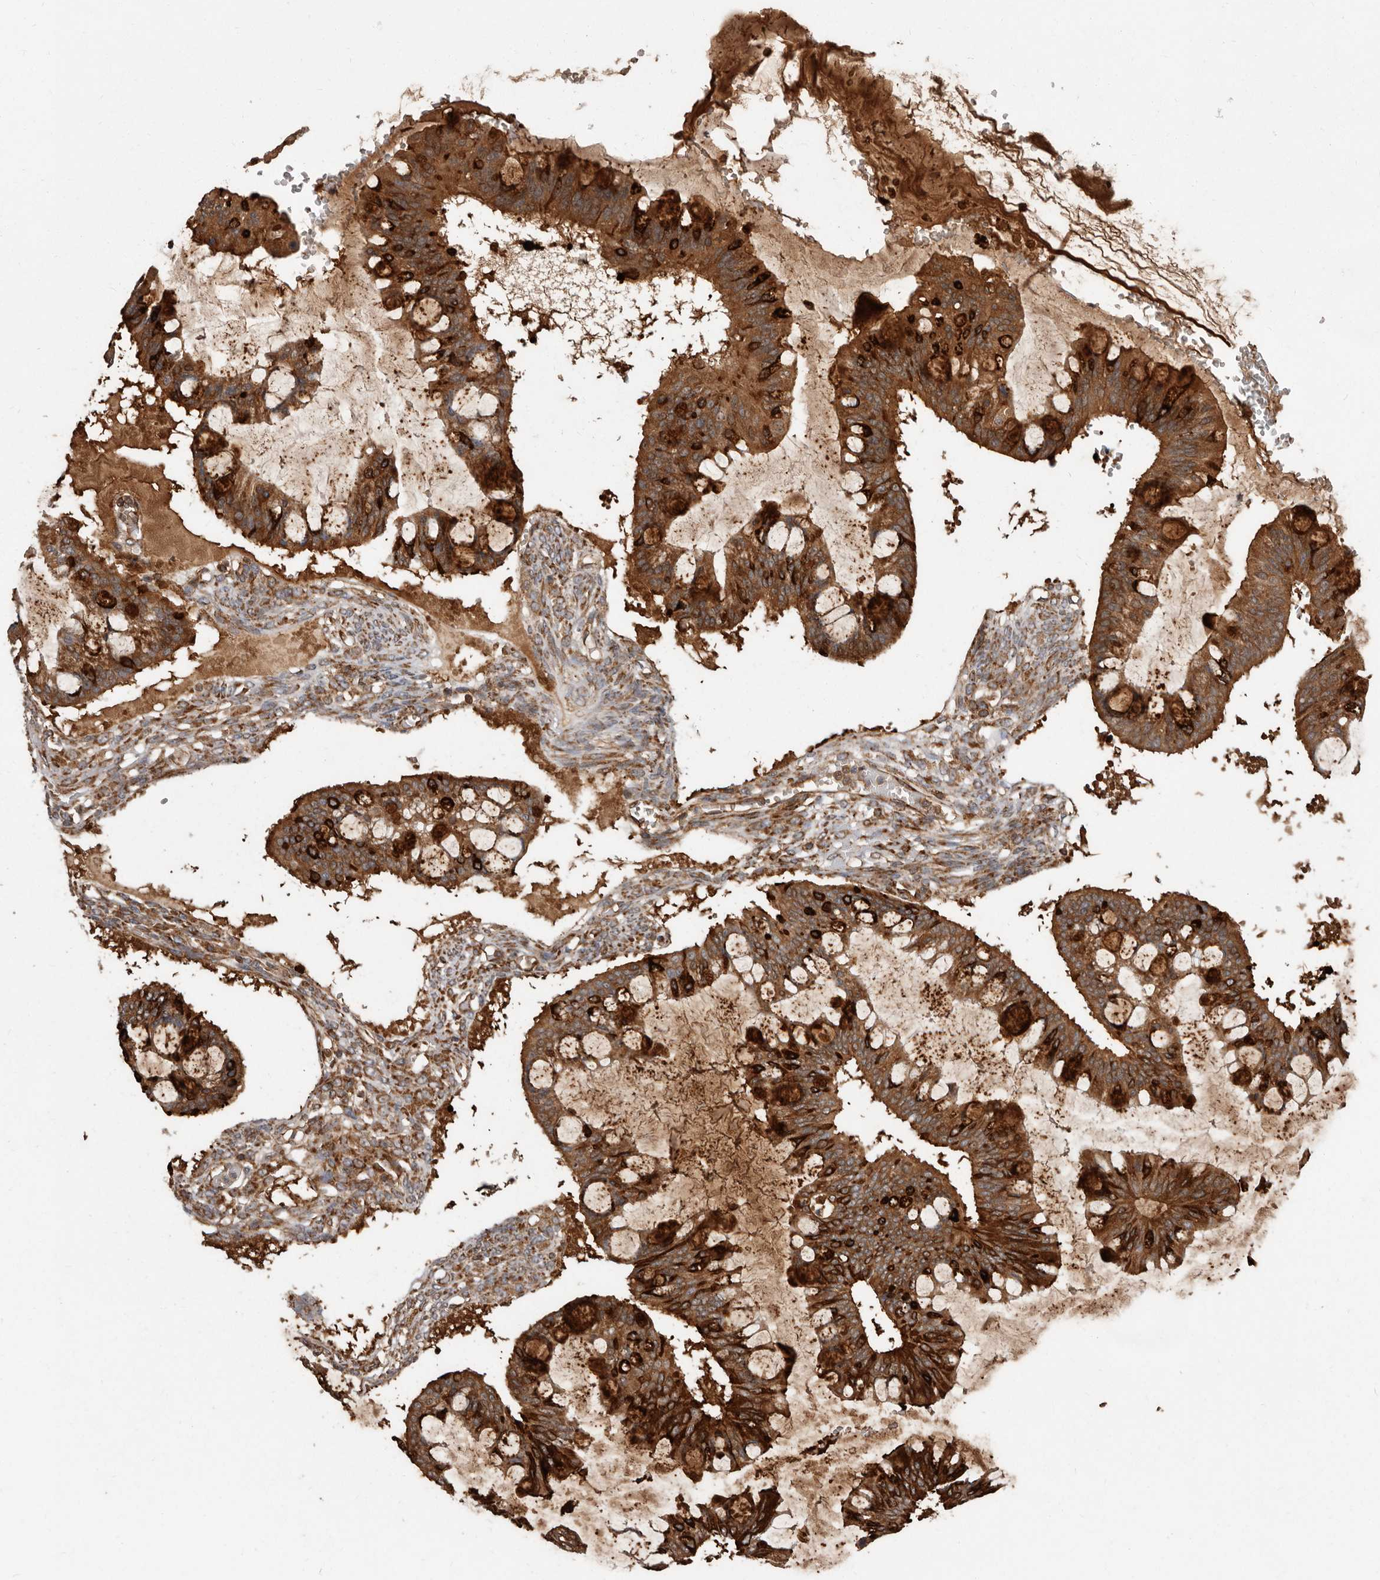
{"staining": {"intensity": "strong", "quantity": ">75%", "location": "cytoplasmic/membranous"}, "tissue": "ovarian cancer", "cell_type": "Tumor cells", "image_type": "cancer", "snomed": [{"axis": "morphology", "description": "Cystadenocarcinoma, mucinous, NOS"}, {"axis": "topography", "description": "Ovary"}], "caption": "Tumor cells reveal strong cytoplasmic/membranous staining in approximately >75% of cells in mucinous cystadenocarcinoma (ovarian).", "gene": "FLAD1", "patient": {"sex": "female", "age": 73}}